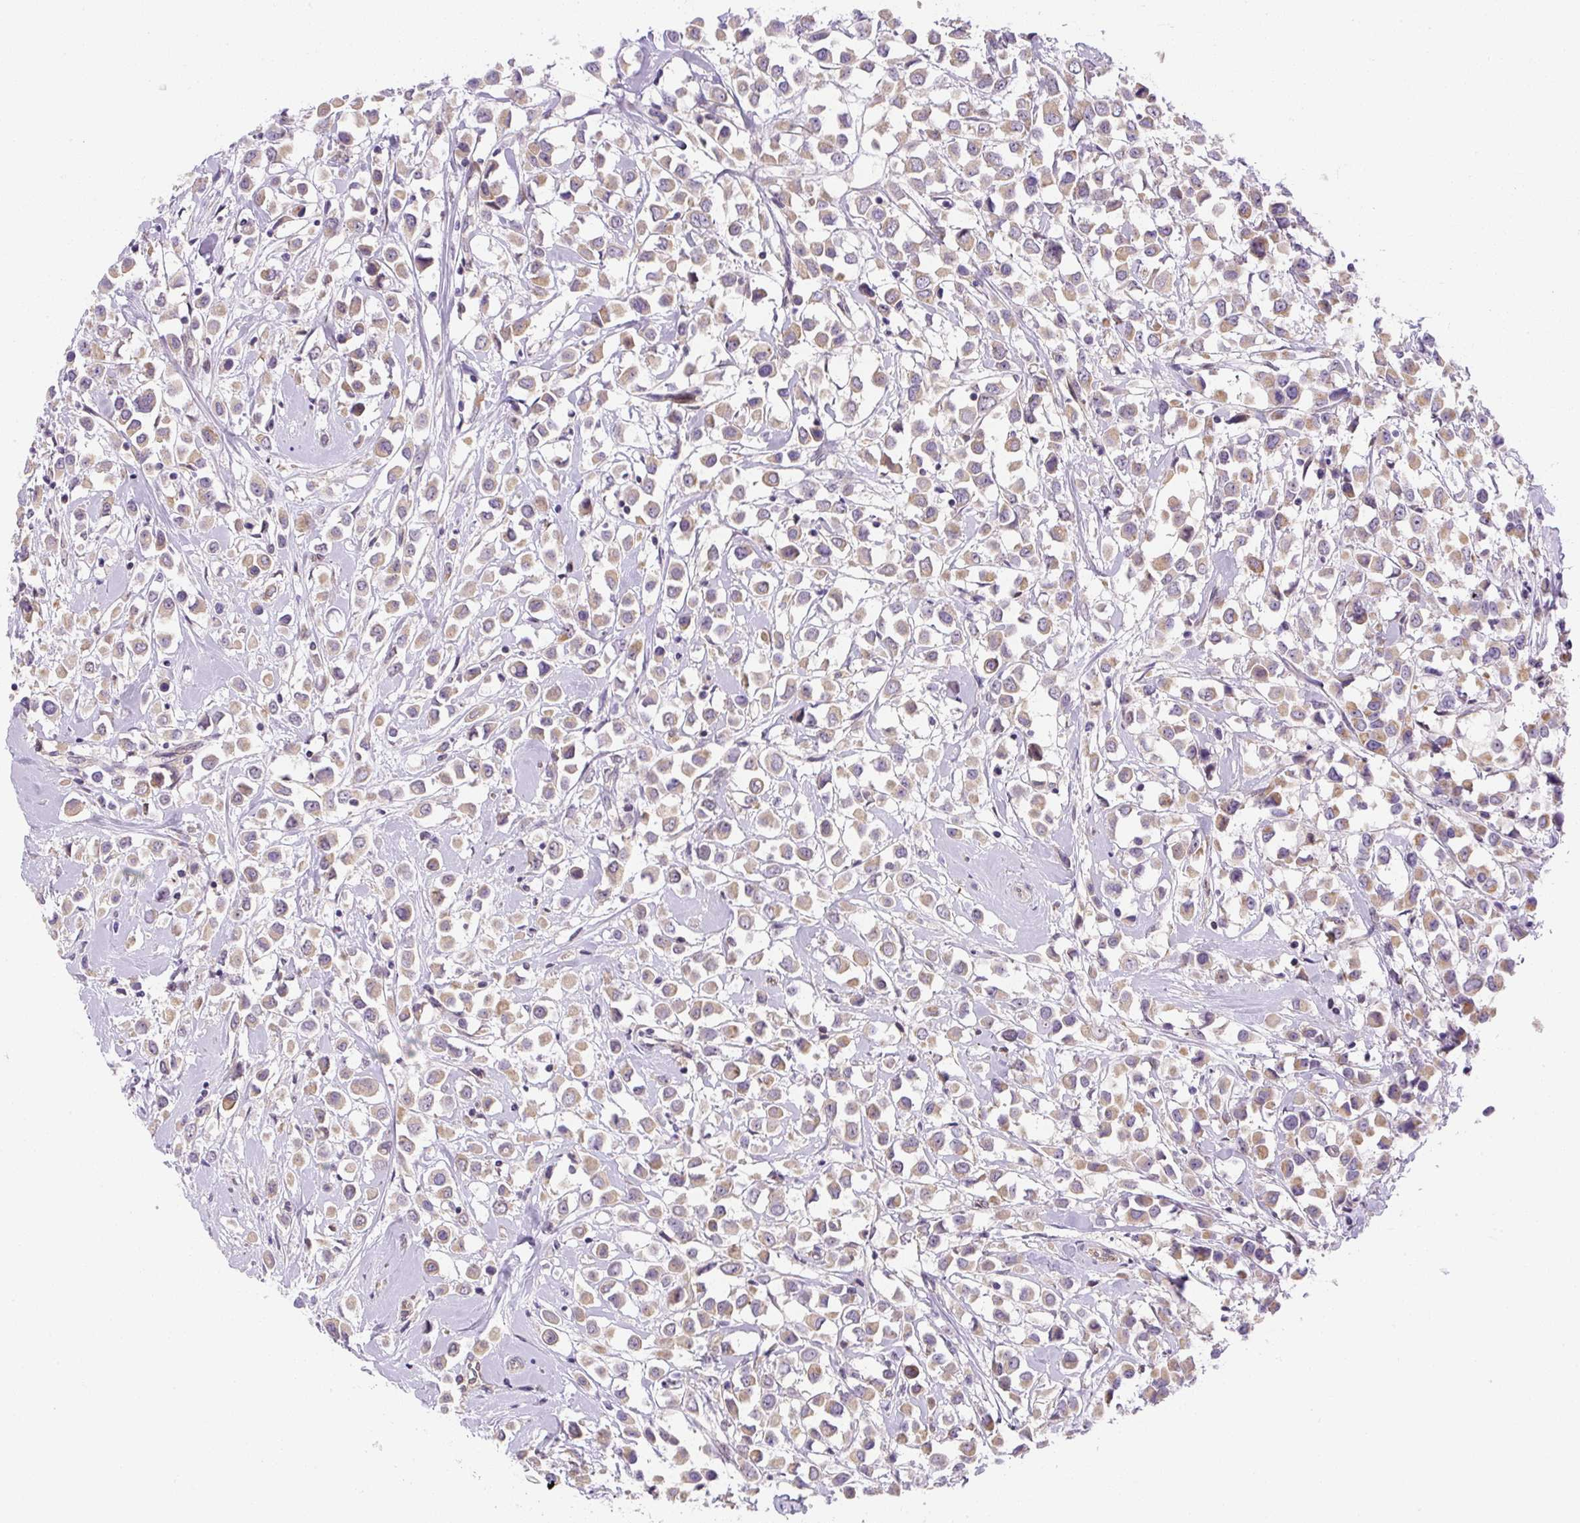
{"staining": {"intensity": "weak", "quantity": ">75%", "location": "cytoplasmic/membranous"}, "tissue": "breast cancer", "cell_type": "Tumor cells", "image_type": "cancer", "snomed": [{"axis": "morphology", "description": "Duct carcinoma"}, {"axis": "topography", "description": "Breast"}], "caption": "There is low levels of weak cytoplasmic/membranous positivity in tumor cells of breast cancer (invasive ductal carcinoma), as demonstrated by immunohistochemical staining (brown color).", "gene": "PLA2G4A", "patient": {"sex": "female", "age": 87}}